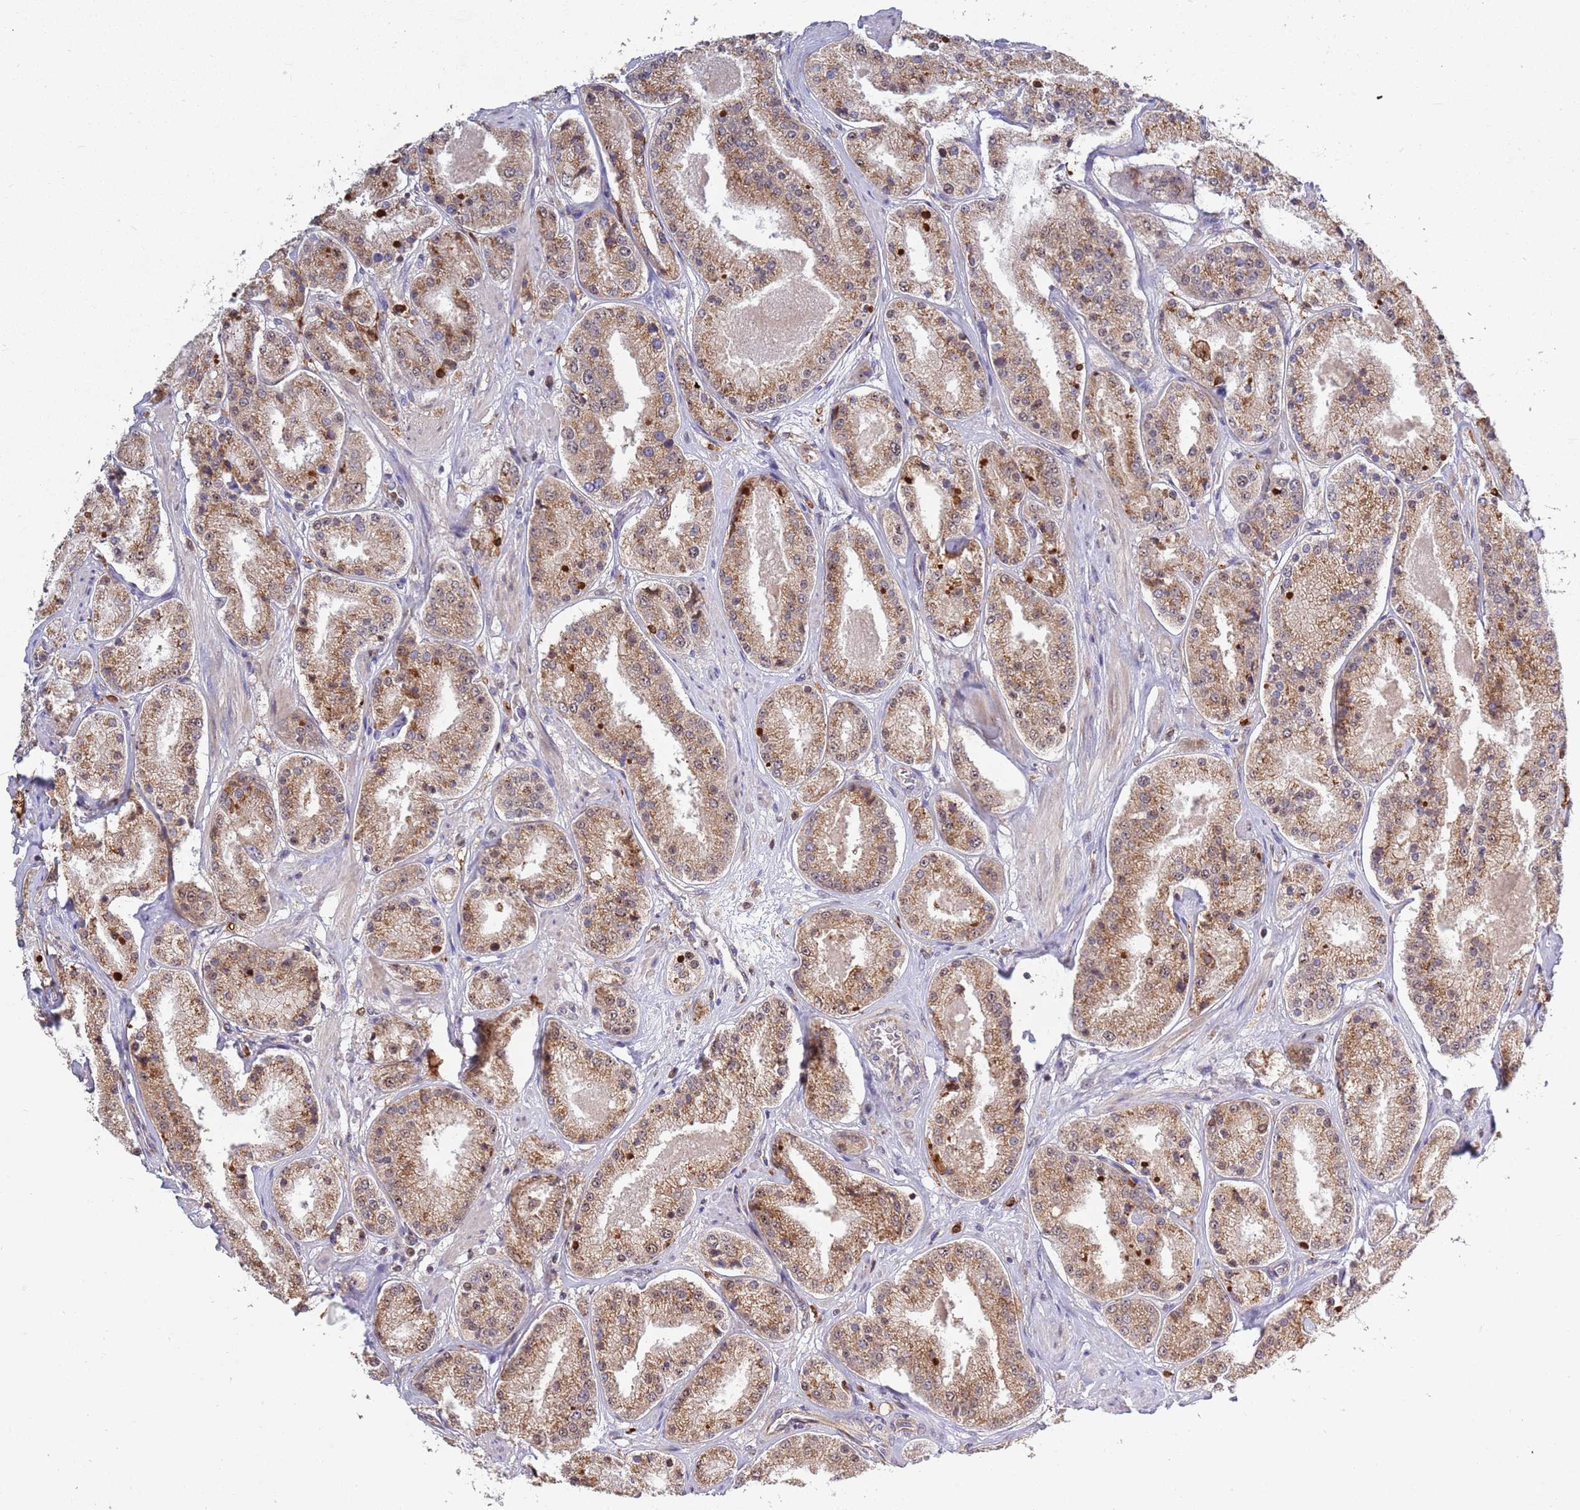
{"staining": {"intensity": "strong", "quantity": "25%-75%", "location": "cytoplasmic/membranous"}, "tissue": "prostate cancer", "cell_type": "Tumor cells", "image_type": "cancer", "snomed": [{"axis": "morphology", "description": "Adenocarcinoma, High grade"}, {"axis": "topography", "description": "Prostate"}], "caption": "IHC (DAB) staining of human prostate adenocarcinoma (high-grade) displays strong cytoplasmic/membranous protein expression in about 25%-75% of tumor cells.", "gene": "CCNJL", "patient": {"sex": "male", "age": 63}}